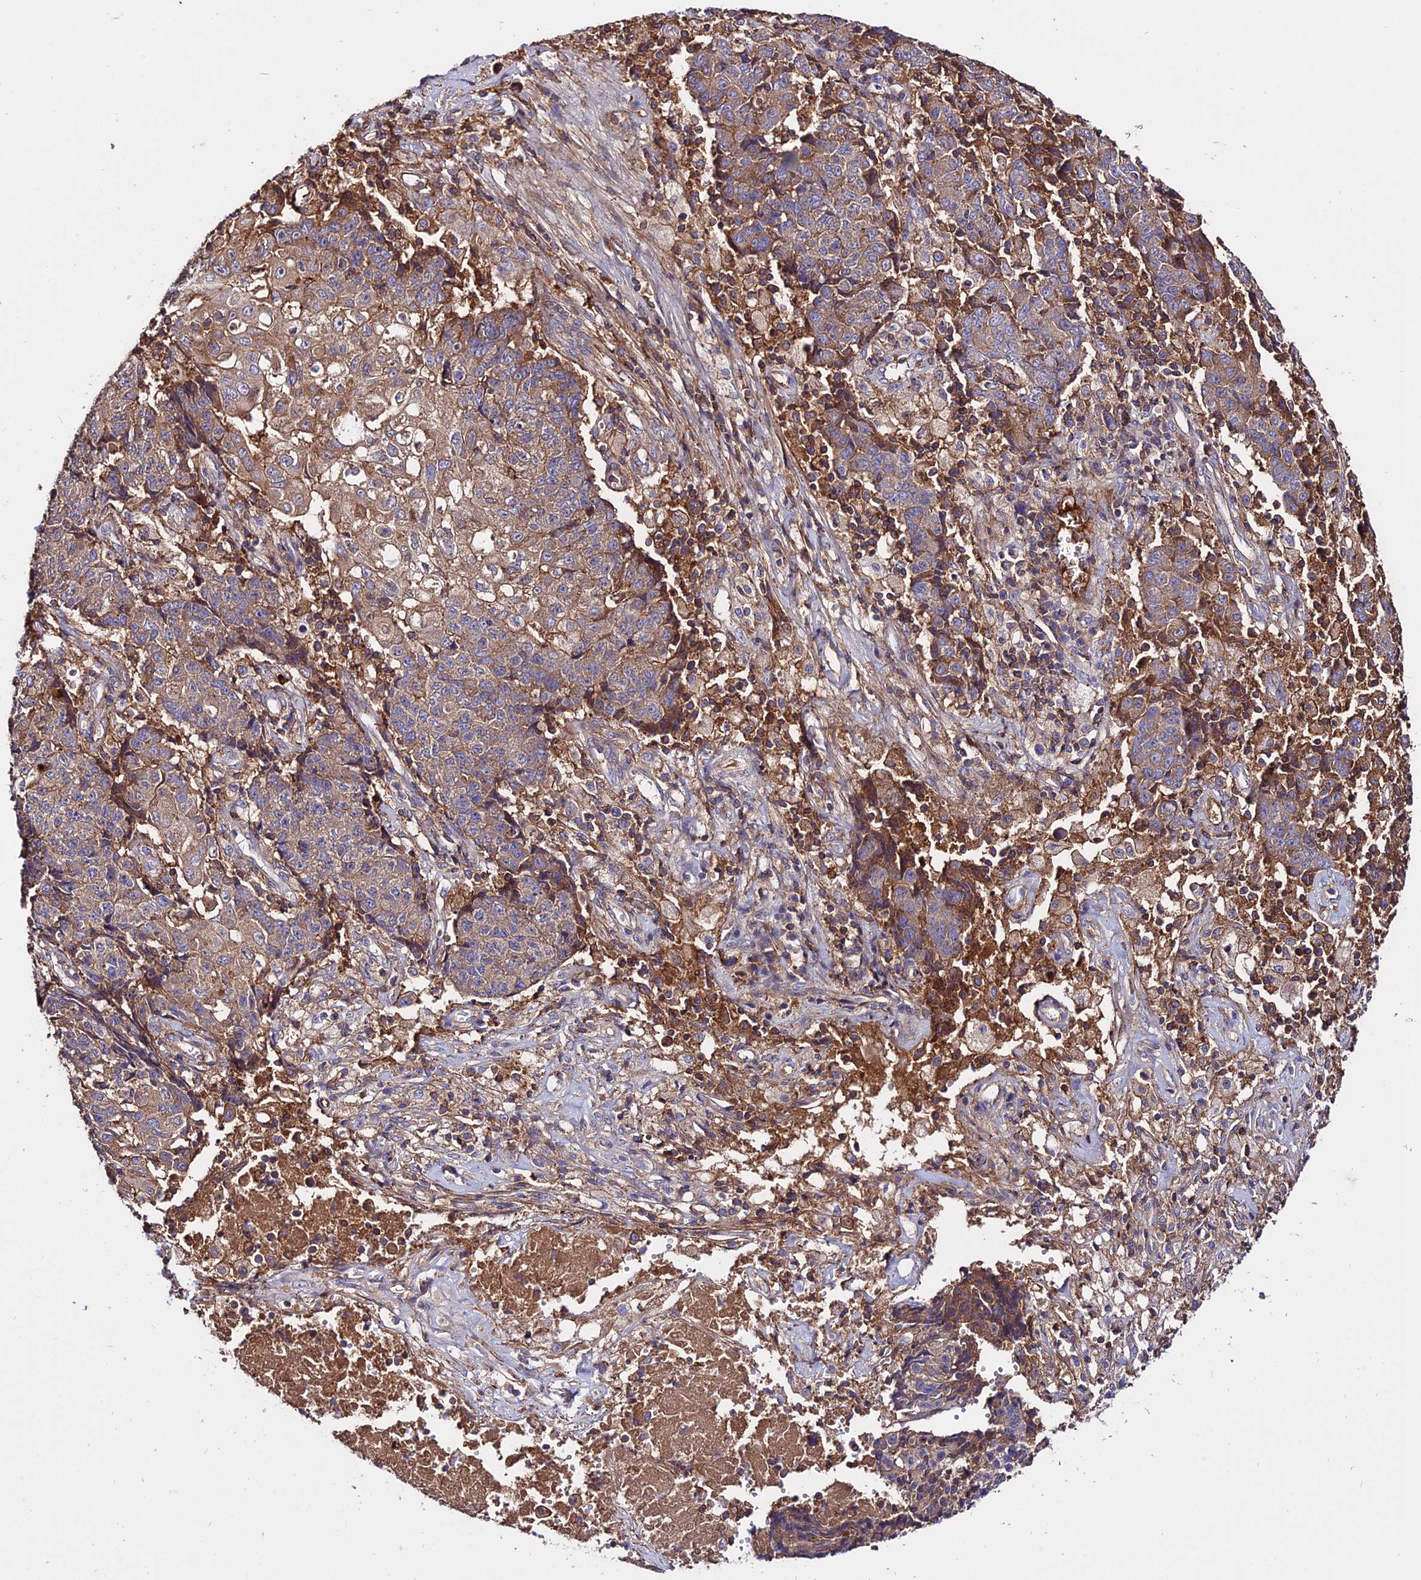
{"staining": {"intensity": "moderate", "quantity": "25%-75%", "location": "cytoplasmic/membranous"}, "tissue": "ovarian cancer", "cell_type": "Tumor cells", "image_type": "cancer", "snomed": [{"axis": "morphology", "description": "Carcinoma, endometroid"}, {"axis": "topography", "description": "Ovary"}], "caption": "Protein staining of endometroid carcinoma (ovarian) tissue exhibits moderate cytoplasmic/membranous expression in about 25%-75% of tumor cells. The protein is shown in brown color, while the nuclei are stained blue.", "gene": "PYM1", "patient": {"sex": "female", "age": 42}}